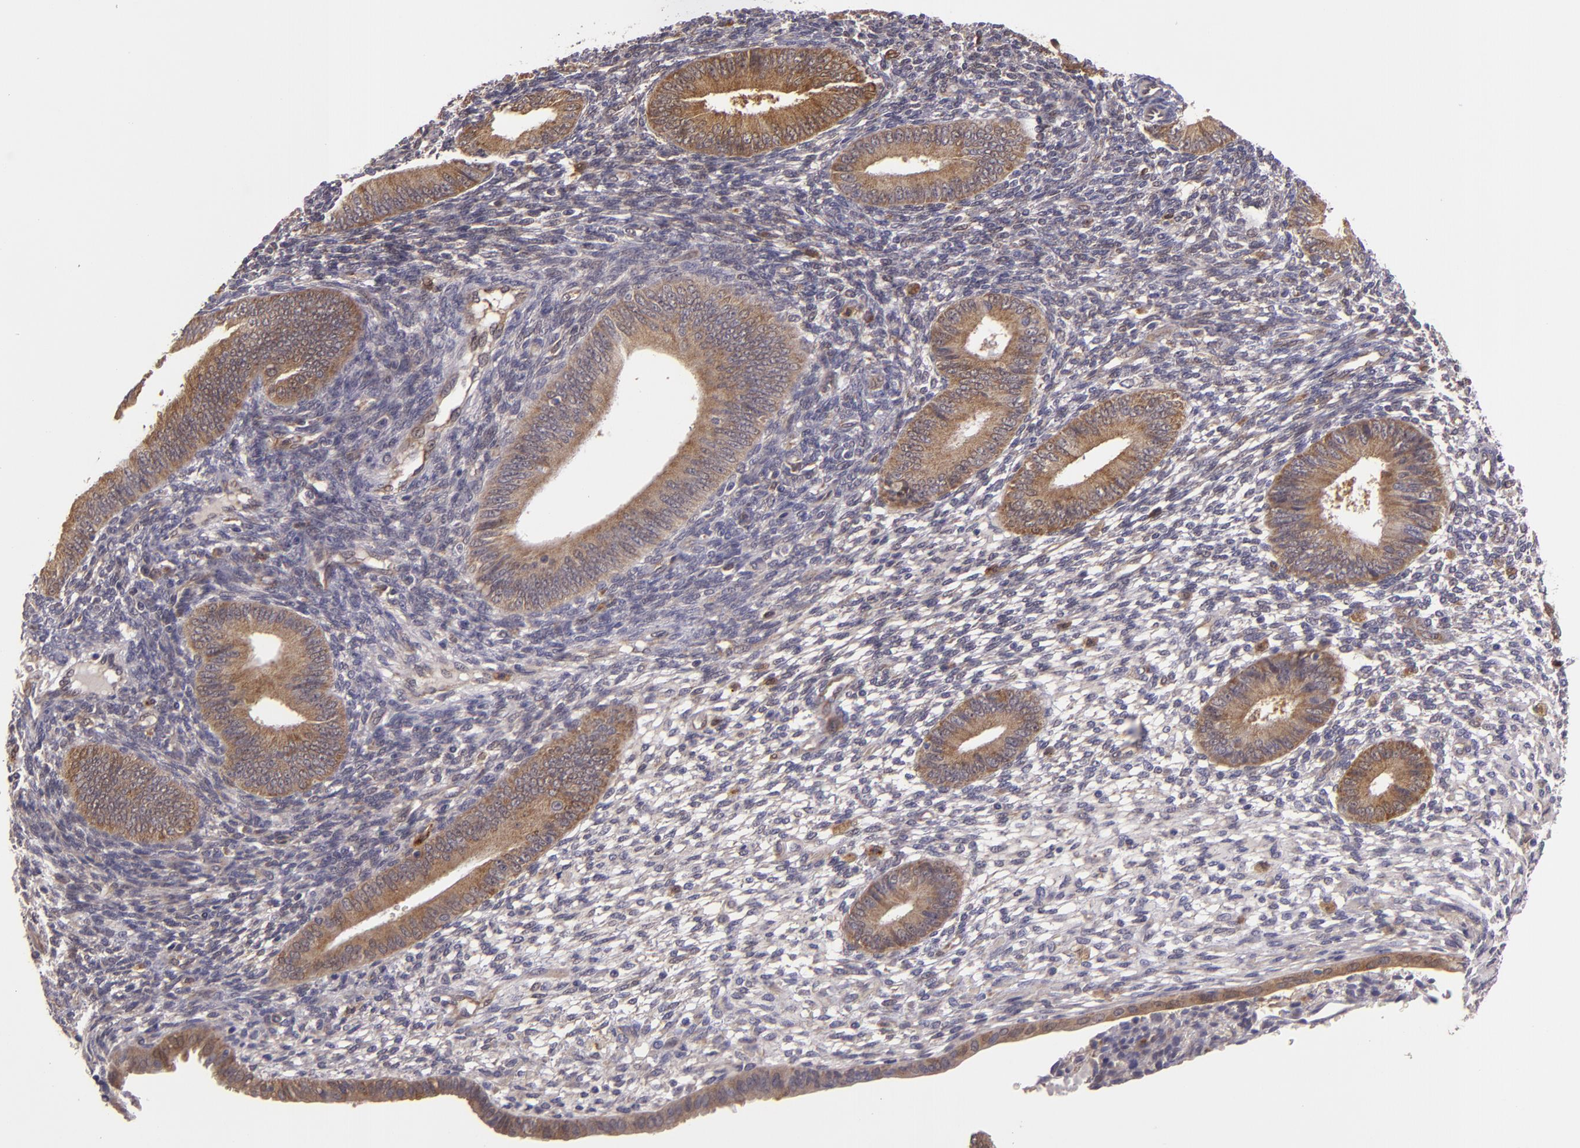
{"staining": {"intensity": "negative", "quantity": "none", "location": "none"}, "tissue": "endometrium", "cell_type": "Cells in endometrial stroma", "image_type": "normal", "snomed": [{"axis": "morphology", "description": "Normal tissue, NOS"}, {"axis": "topography", "description": "Endometrium"}], "caption": "This micrograph is of benign endometrium stained with immunohistochemistry to label a protein in brown with the nuclei are counter-stained blue. There is no staining in cells in endometrial stroma. Nuclei are stained in blue.", "gene": "FHIT", "patient": {"sex": "female", "age": 42}}